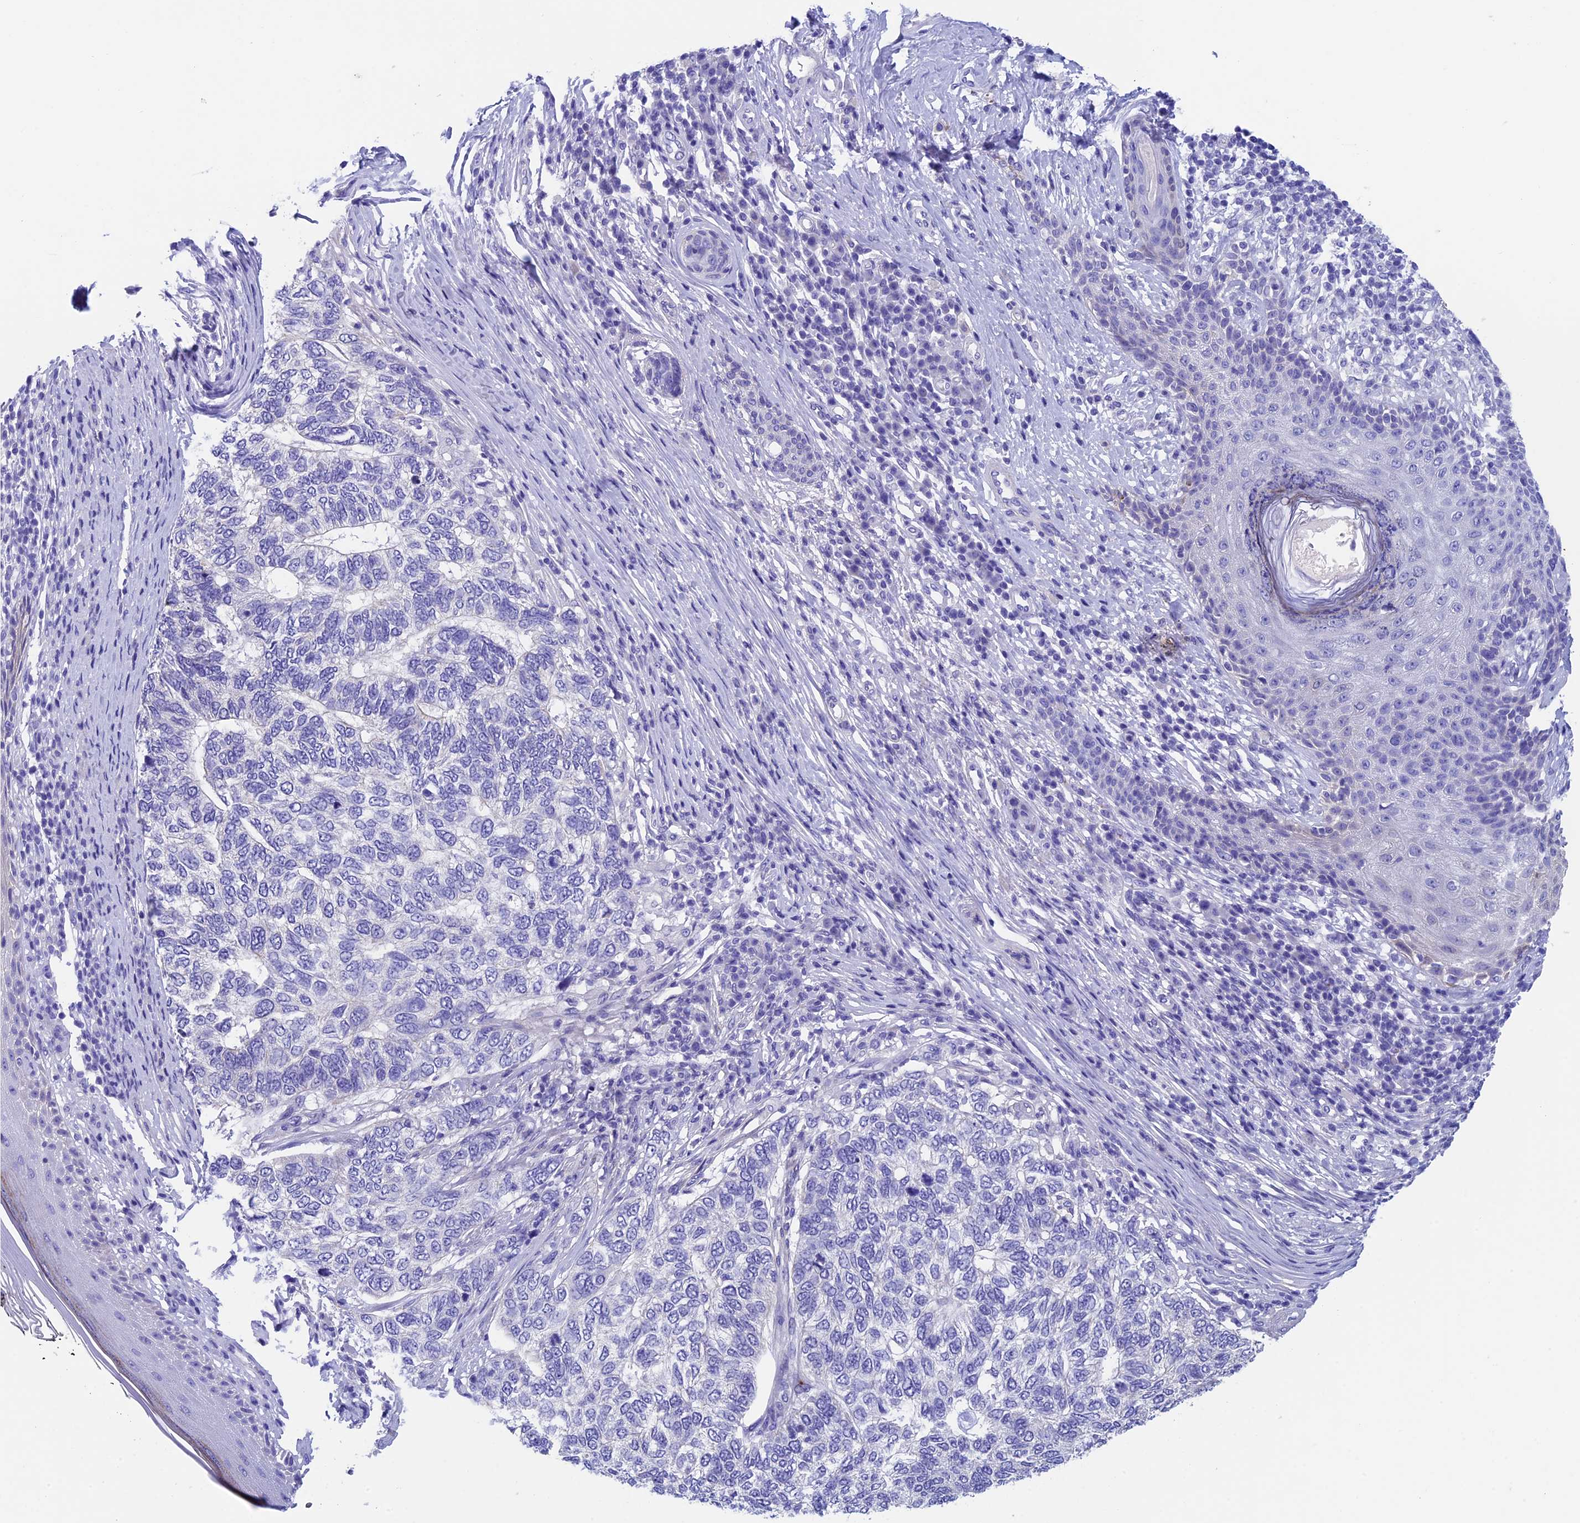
{"staining": {"intensity": "negative", "quantity": "none", "location": "none"}, "tissue": "skin cancer", "cell_type": "Tumor cells", "image_type": "cancer", "snomed": [{"axis": "morphology", "description": "Basal cell carcinoma"}, {"axis": "topography", "description": "Skin"}], "caption": "Immunohistochemical staining of basal cell carcinoma (skin) displays no significant expression in tumor cells.", "gene": "ADH7", "patient": {"sex": "female", "age": 65}}